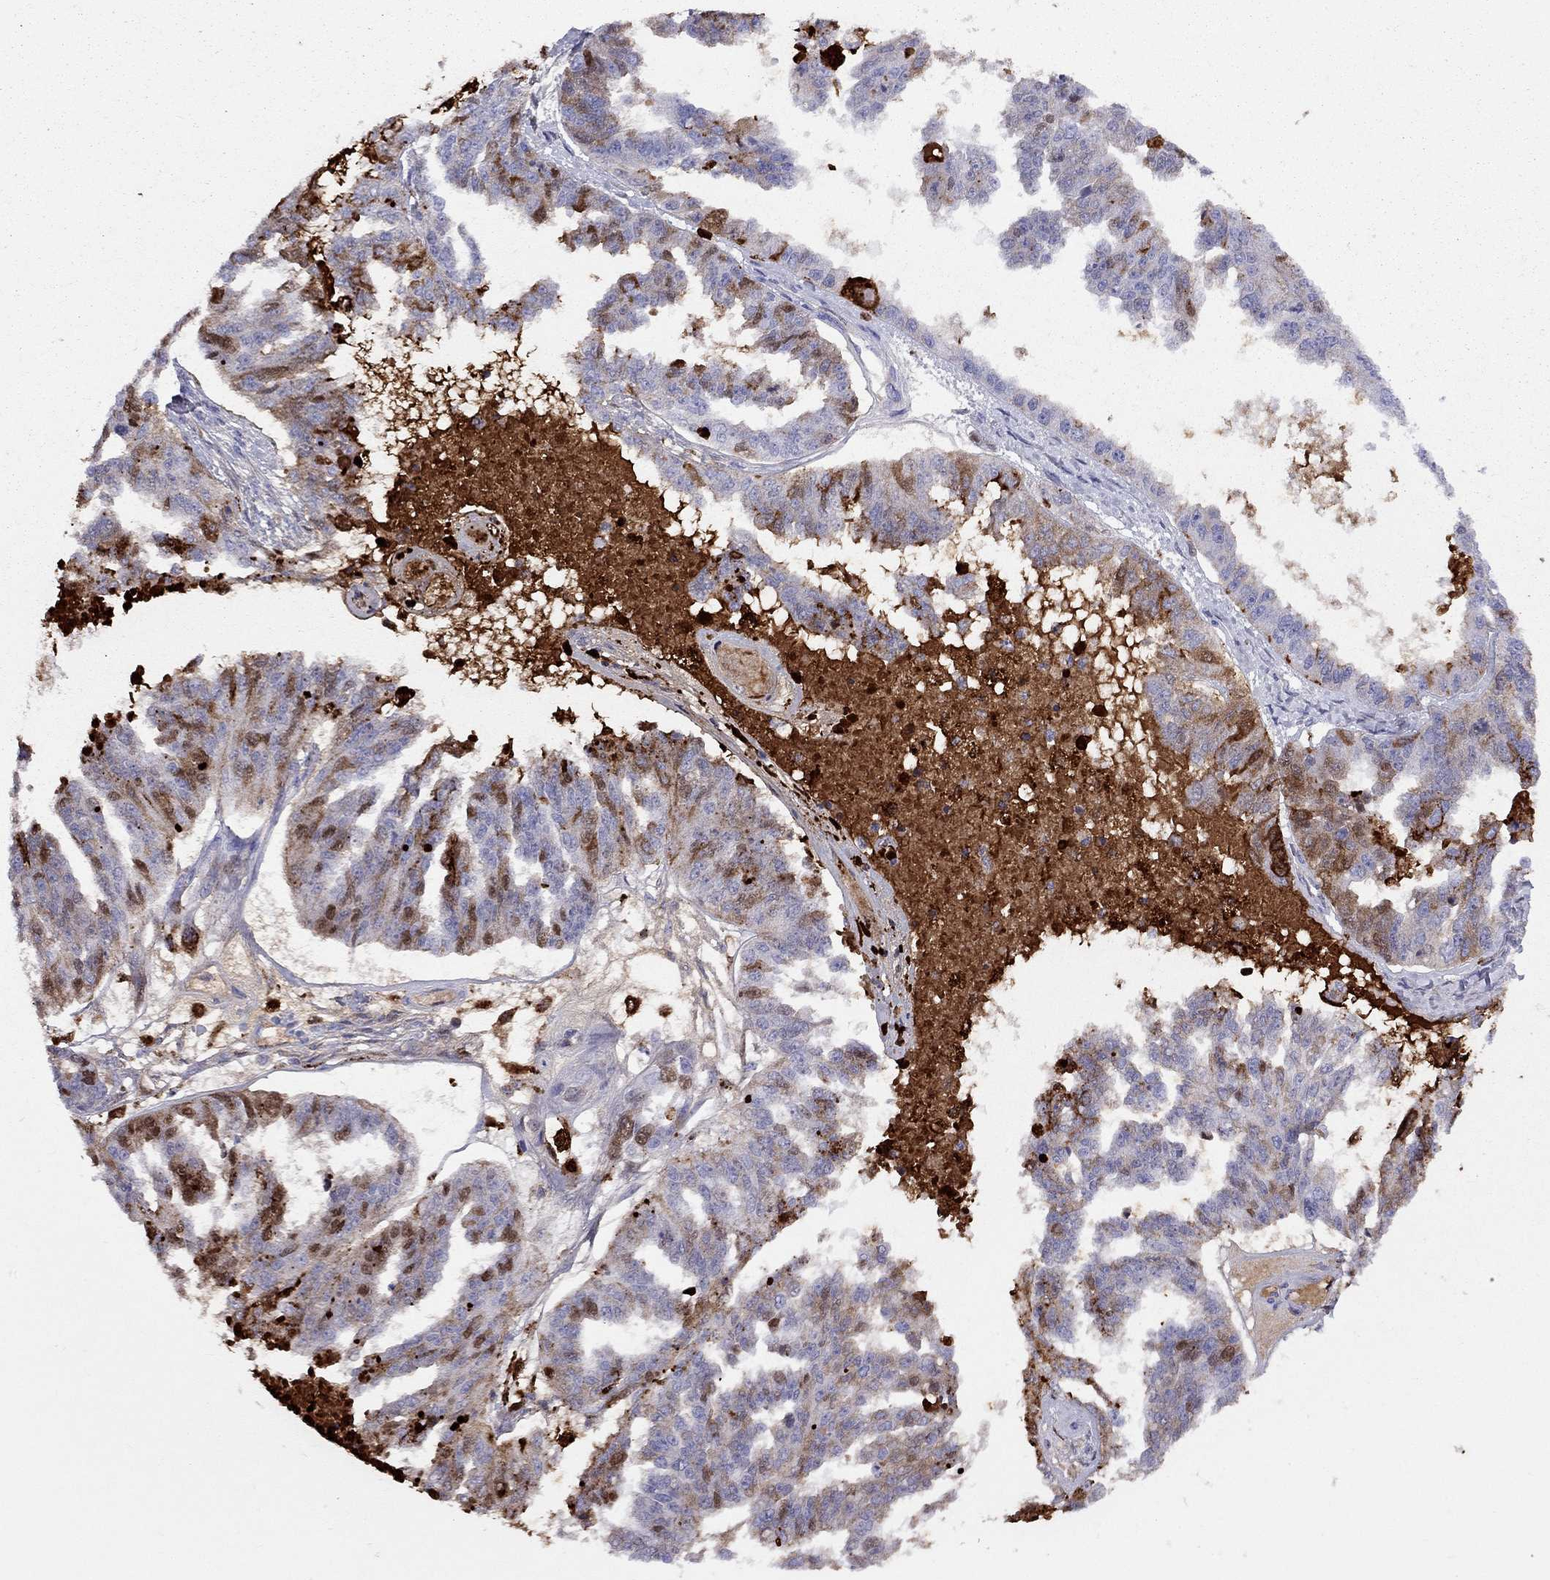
{"staining": {"intensity": "moderate", "quantity": "<25%", "location": "cytoplasmic/membranous"}, "tissue": "ovarian cancer", "cell_type": "Tumor cells", "image_type": "cancer", "snomed": [{"axis": "morphology", "description": "Cystadenocarcinoma, serous, NOS"}, {"axis": "topography", "description": "Ovary"}], "caption": "An immunohistochemistry micrograph of neoplastic tissue is shown. Protein staining in brown shows moderate cytoplasmic/membranous positivity in ovarian cancer within tumor cells. The staining was performed using DAB (3,3'-diaminobenzidine) to visualize the protein expression in brown, while the nuclei were stained in blue with hematoxylin (Magnification: 20x).", "gene": "SERPINA3", "patient": {"sex": "female", "age": 58}}